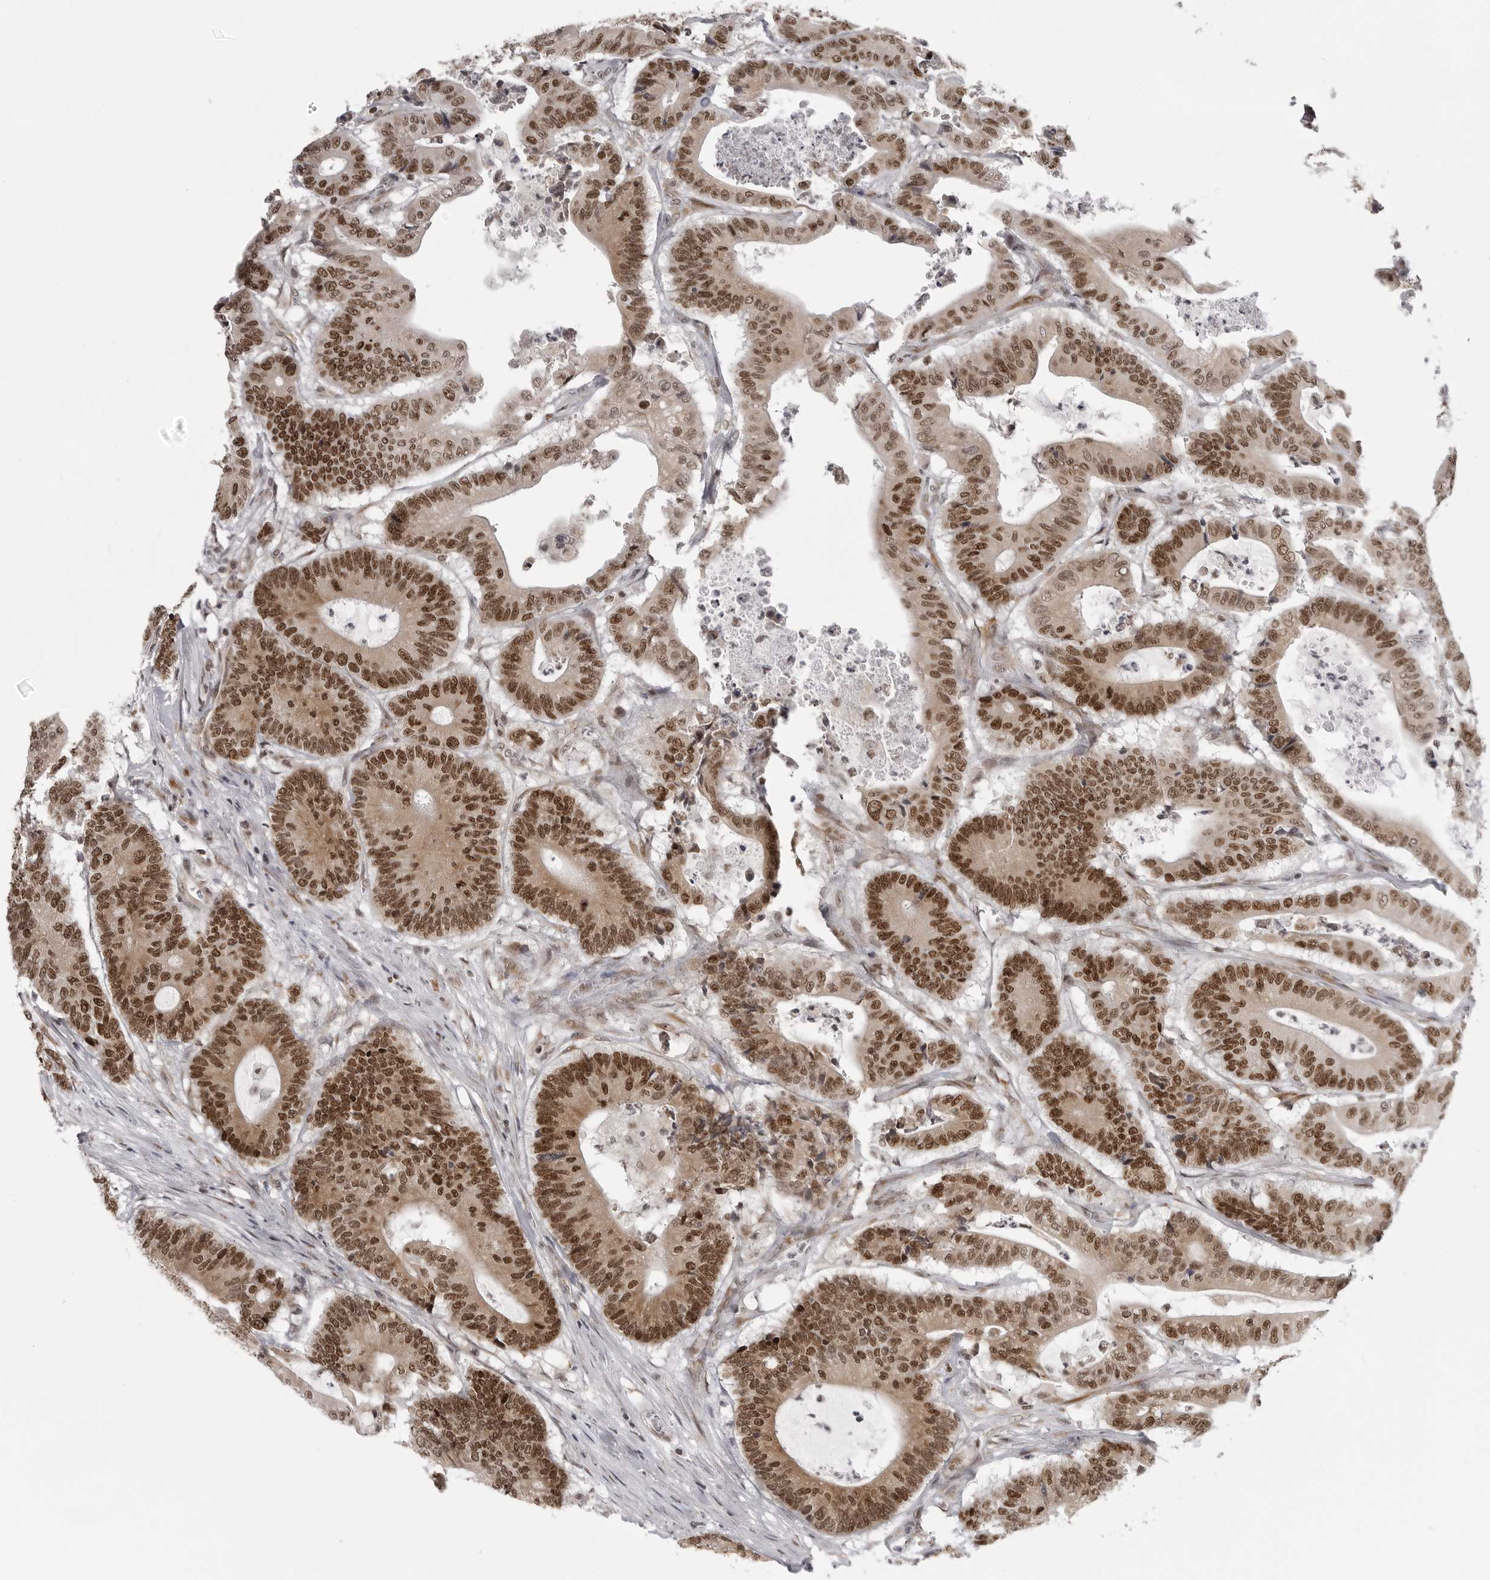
{"staining": {"intensity": "strong", "quantity": ">75%", "location": "nuclear"}, "tissue": "colorectal cancer", "cell_type": "Tumor cells", "image_type": "cancer", "snomed": [{"axis": "morphology", "description": "Adenocarcinoma, NOS"}, {"axis": "topography", "description": "Colon"}], "caption": "IHC micrograph of human colorectal cancer stained for a protein (brown), which exhibits high levels of strong nuclear staining in about >75% of tumor cells.", "gene": "PRDM10", "patient": {"sex": "female", "age": 84}}